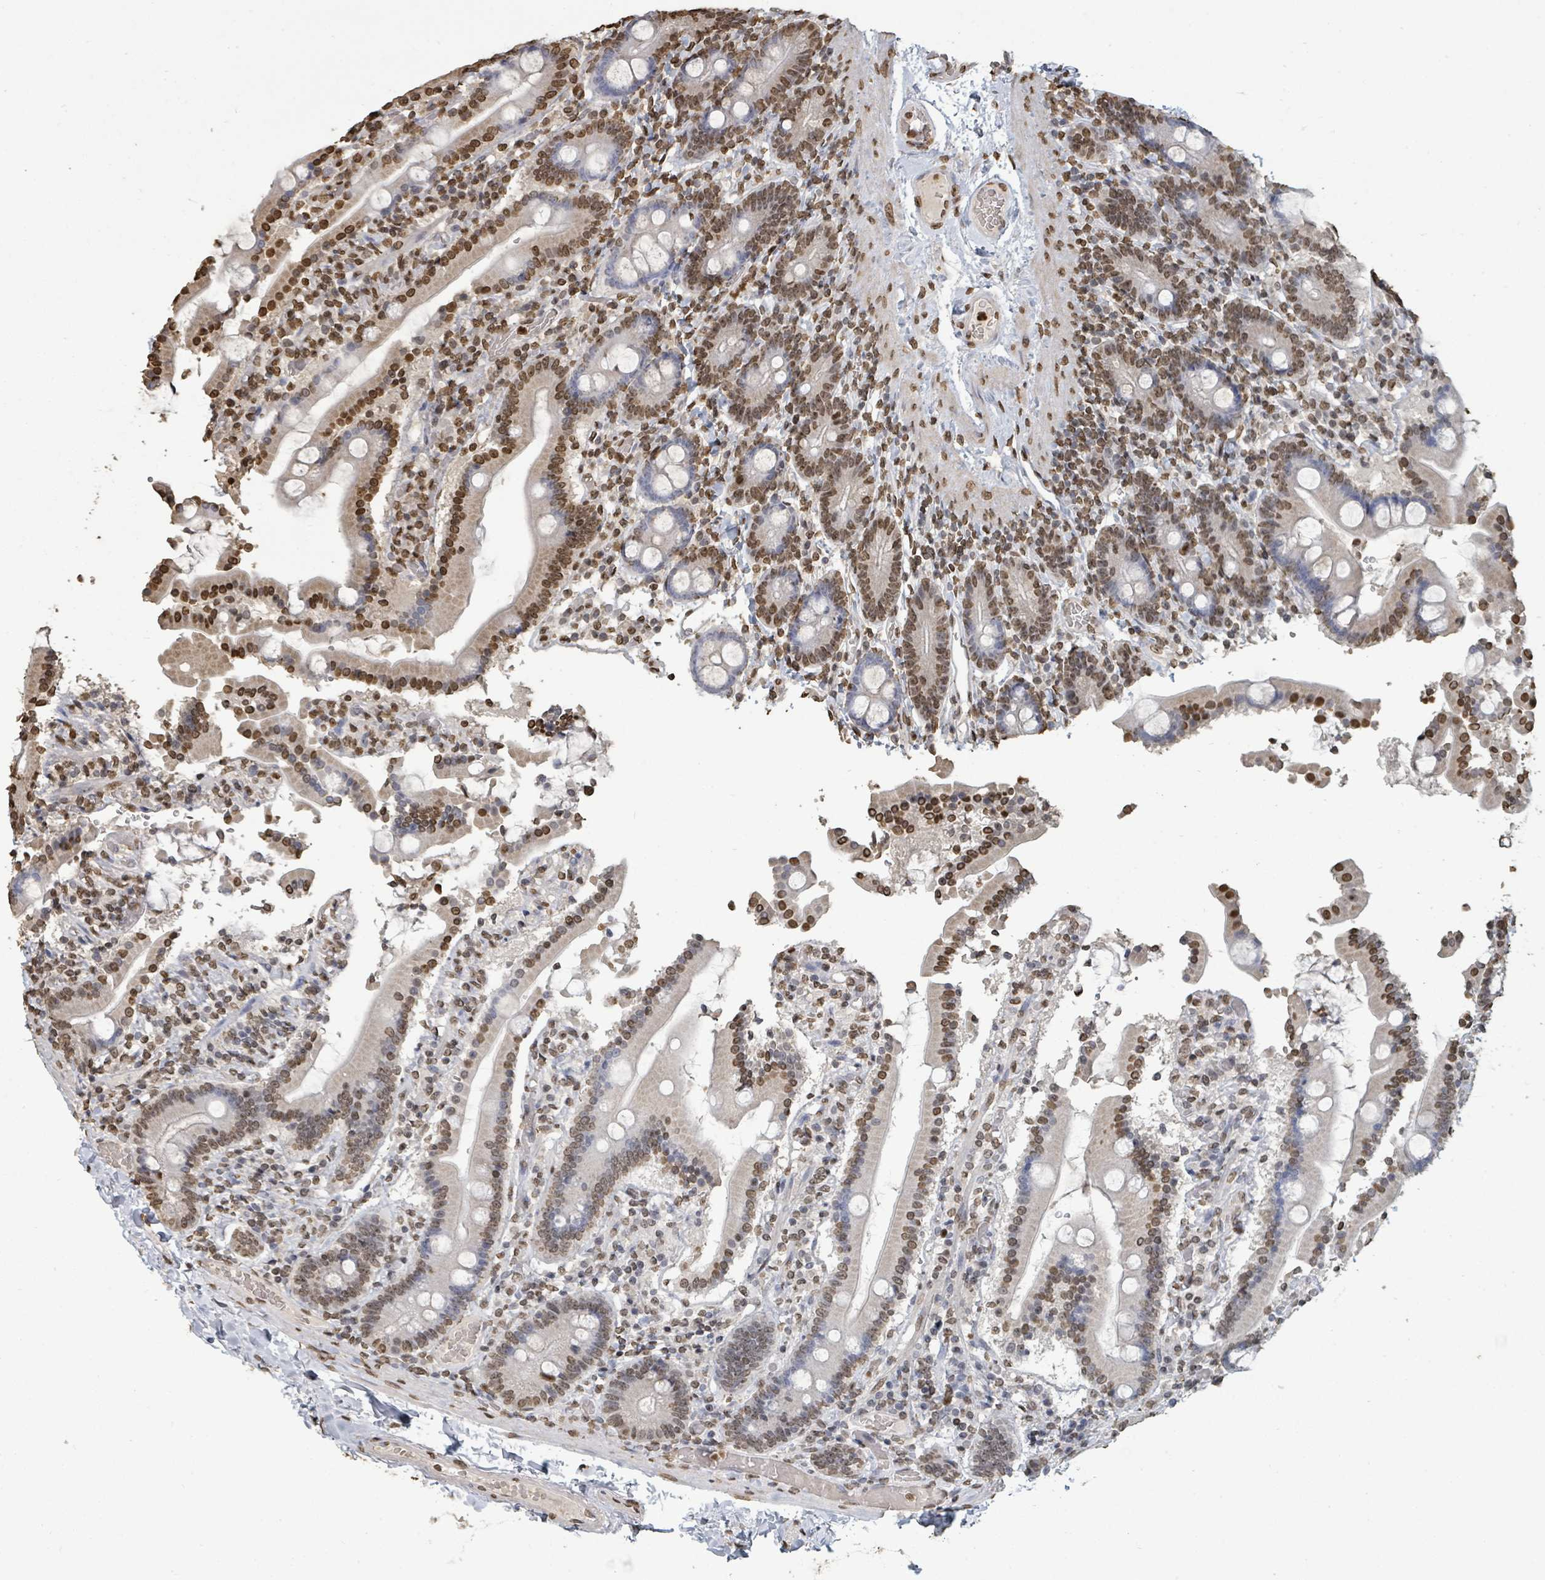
{"staining": {"intensity": "moderate", "quantity": ">75%", "location": "nuclear"}, "tissue": "duodenum", "cell_type": "Glandular cells", "image_type": "normal", "snomed": [{"axis": "morphology", "description": "Normal tissue, NOS"}, {"axis": "topography", "description": "Duodenum"}], "caption": "A brown stain labels moderate nuclear expression of a protein in glandular cells of benign duodenum. (brown staining indicates protein expression, while blue staining denotes nuclei).", "gene": "MRPS12", "patient": {"sex": "male", "age": 55}}